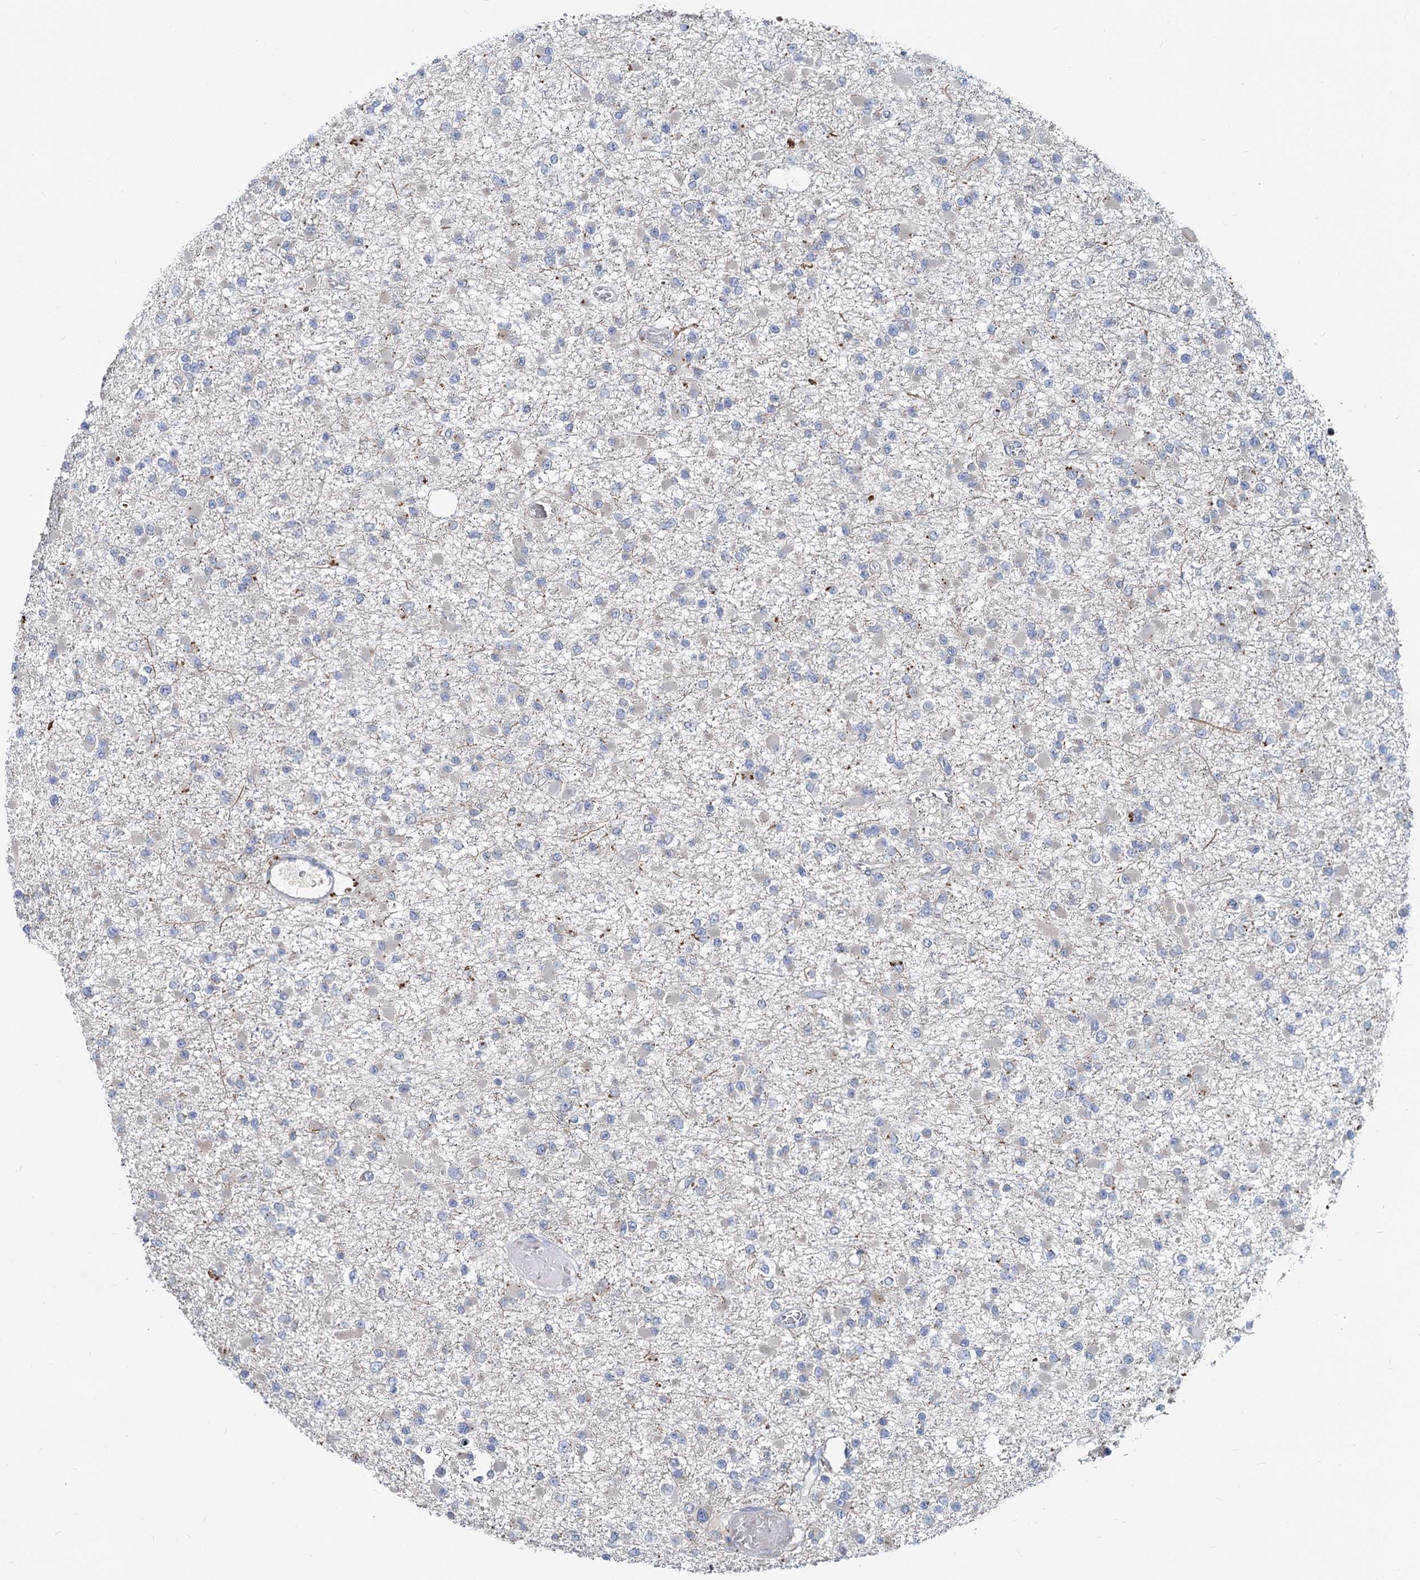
{"staining": {"intensity": "negative", "quantity": "none", "location": "none"}, "tissue": "glioma", "cell_type": "Tumor cells", "image_type": "cancer", "snomed": [{"axis": "morphology", "description": "Glioma, malignant, Low grade"}, {"axis": "topography", "description": "Brain"}], "caption": "Tumor cells show no significant positivity in malignant glioma (low-grade).", "gene": "TMX2", "patient": {"sex": "female", "age": 22}}